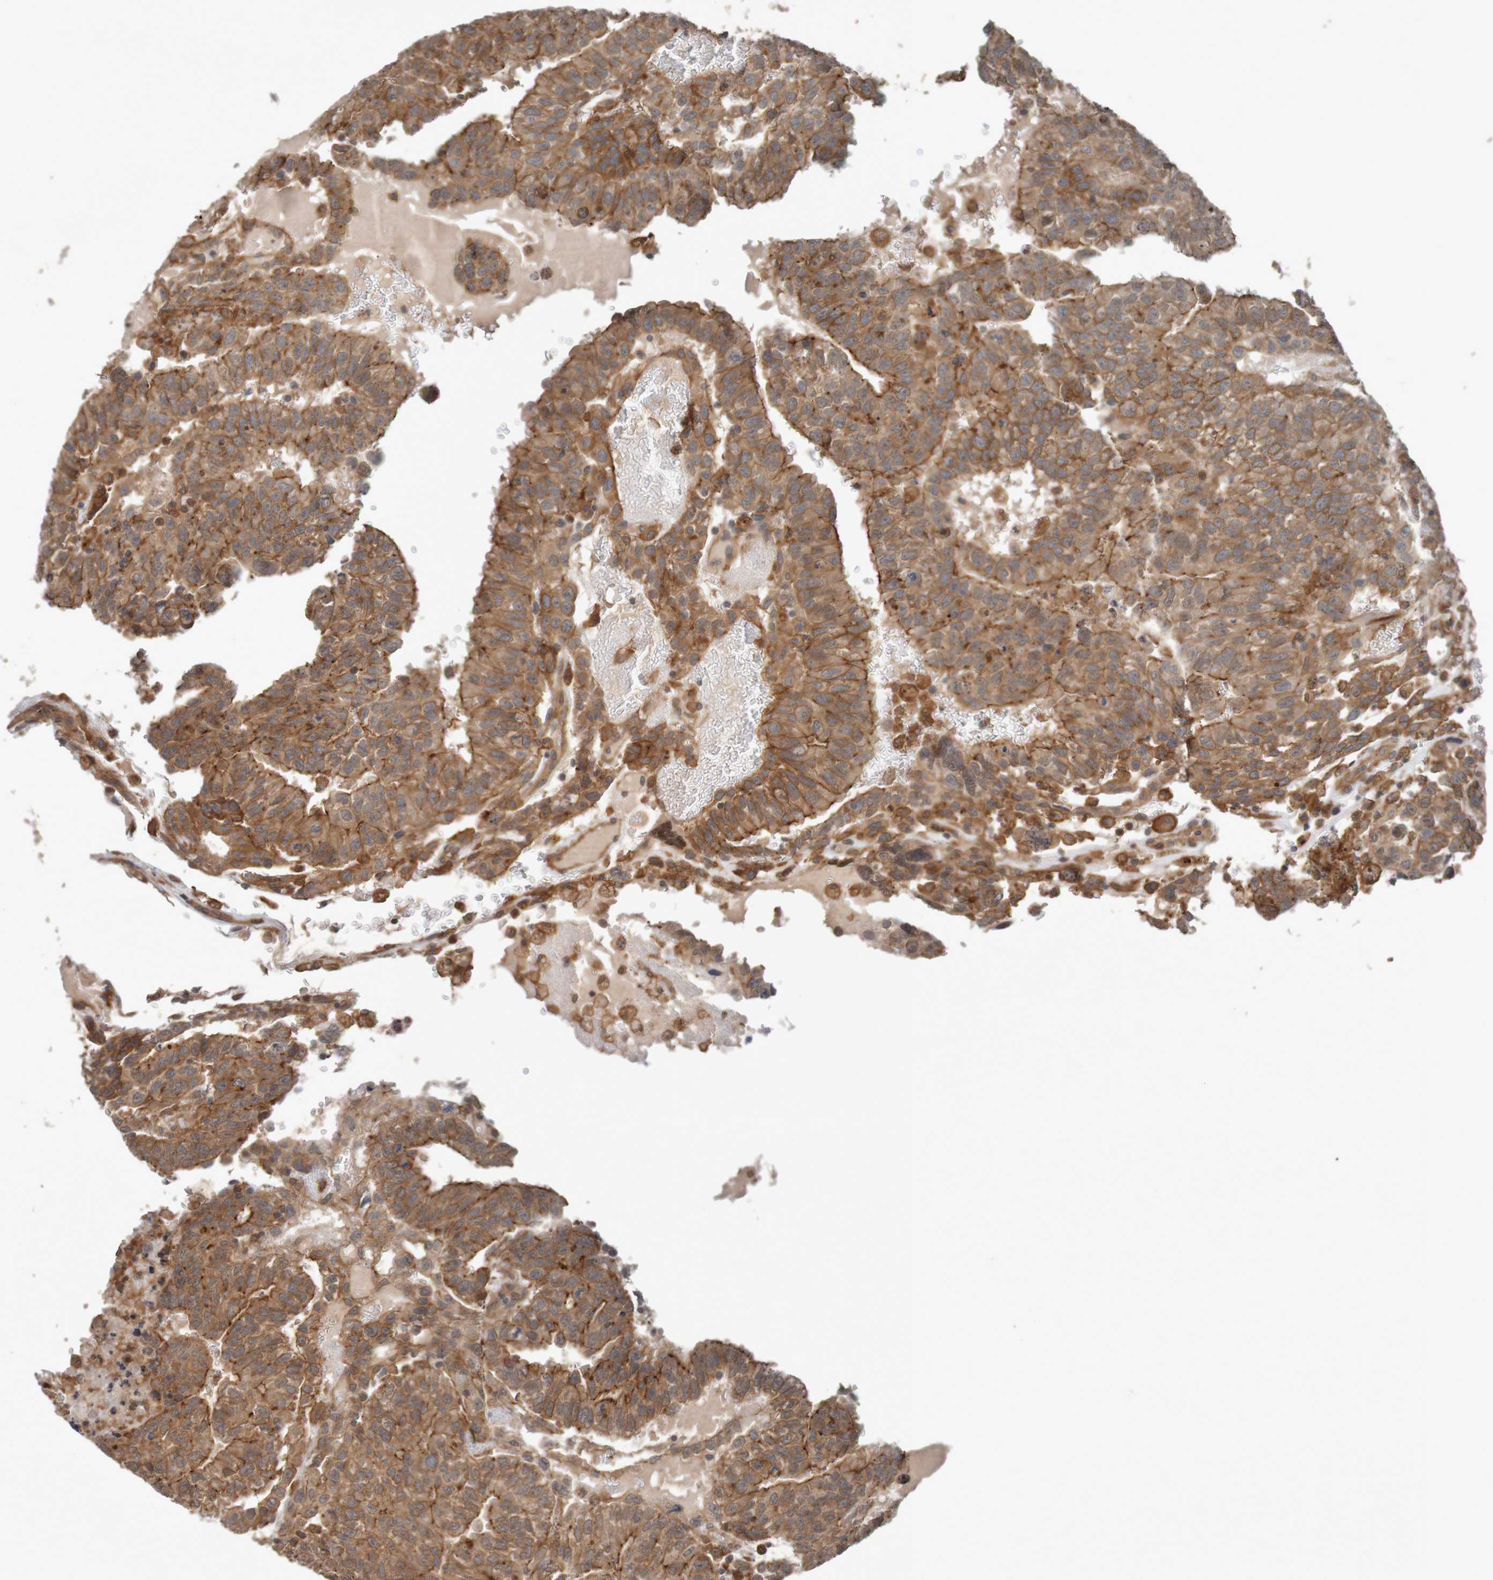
{"staining": {"intensity": "moderate", "quantity": ">75%", "location": "cytoplasmic/membranous"}, "tissue": "testis cancer", "cell_type": "Tumor cells", "image_type": "cancer", "snomed": [{"axis": "morphology", "description": "Seminoma, NOS"}, {"axis": "morphology", "description": "Carcinoma, Embryonal, NOS"}, {"axis": "topography", "description": "Testis"}], "caption": "Testis cancer (seminoma) was stained to show a protein in brown. There is medium levels of moderate cytoplasmic/membranous staining in about >75% of tumor cells. (Brightfield microscopy of DAB IHC at high magnification).", "gene": "ARHGEF11", "patient": {"sex": "male", "age": 52}}